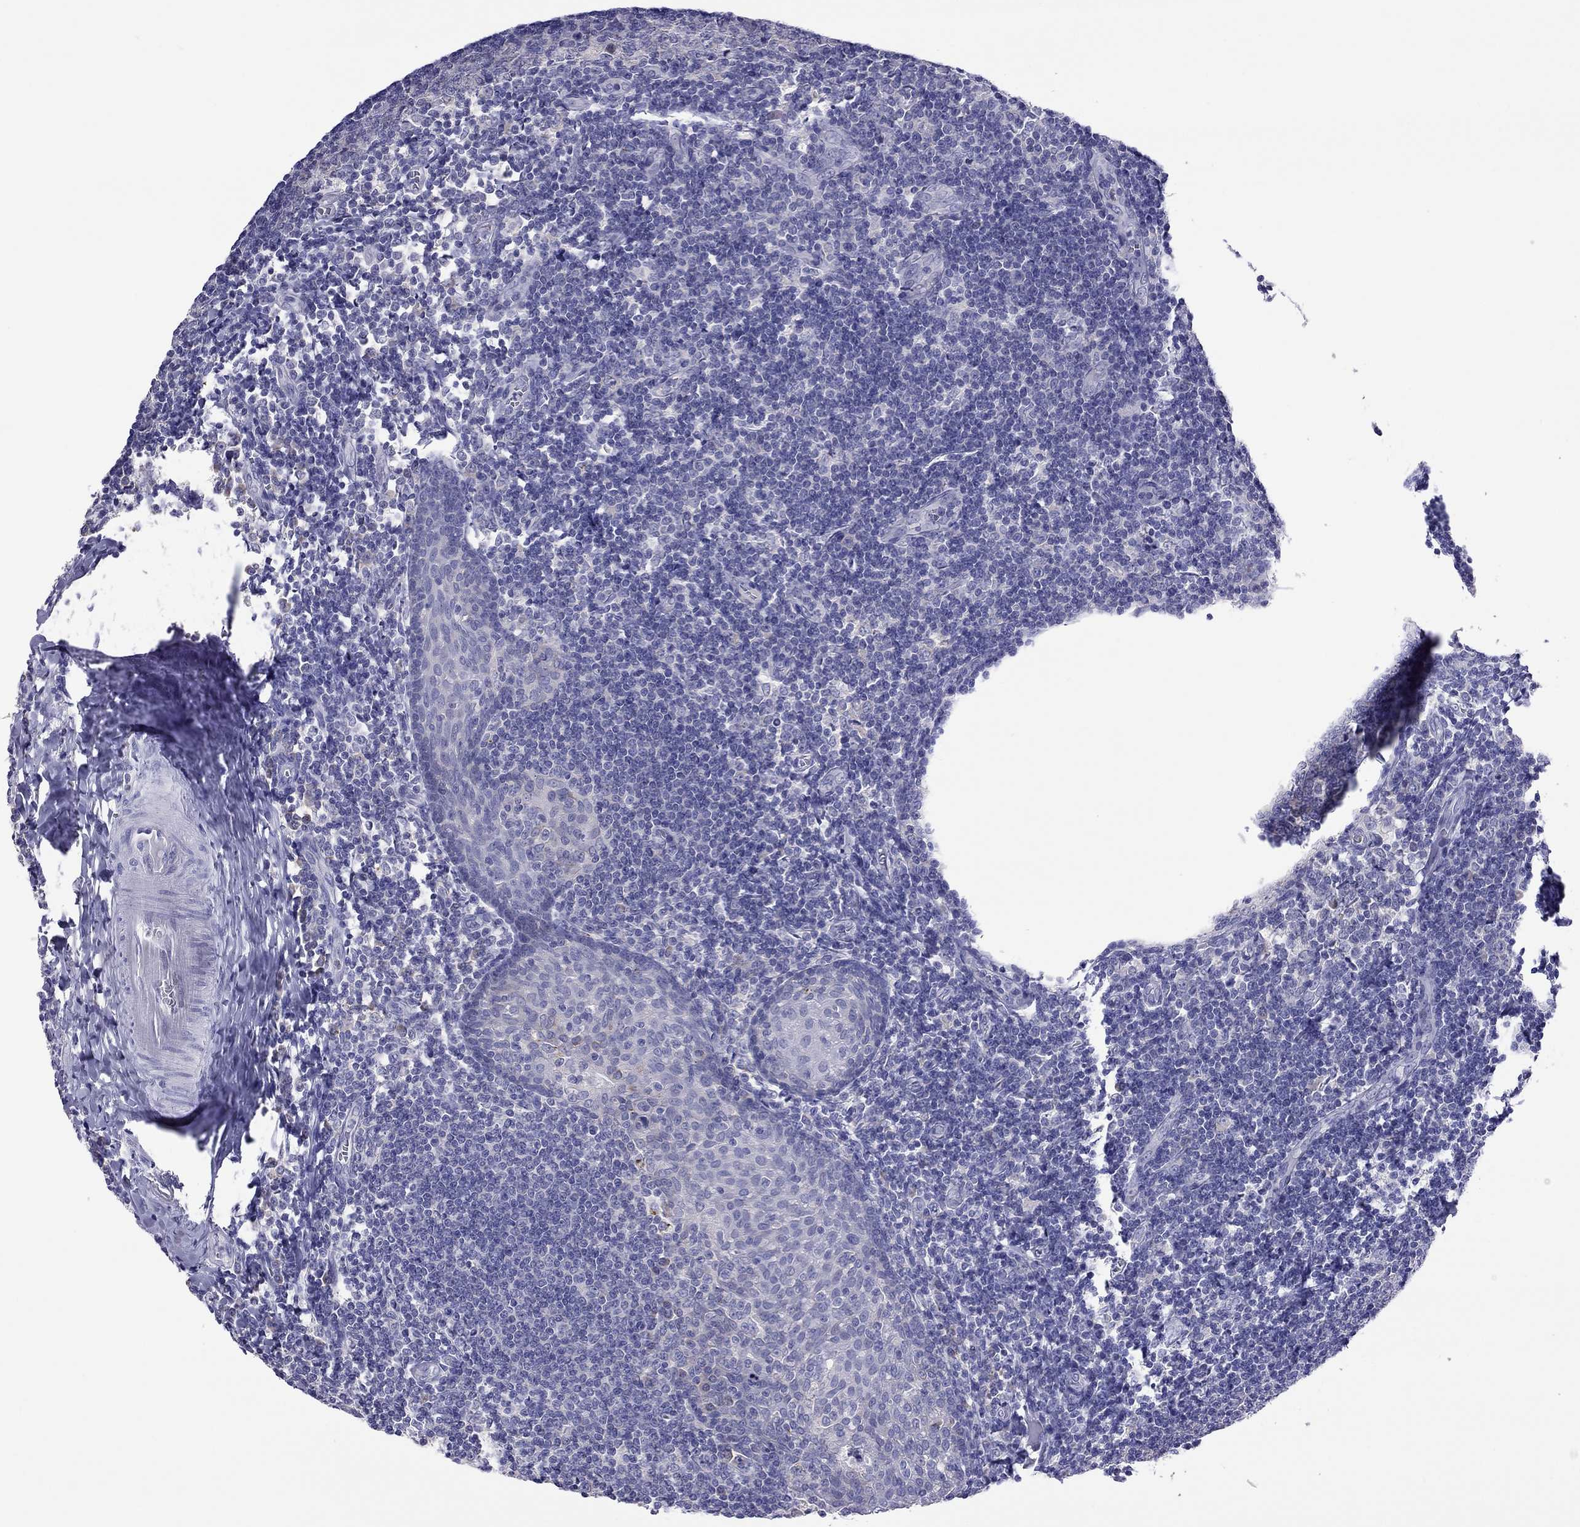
{"staining": {"intensity": "weak", "quantity": "<25%", "location": "cytoplasmic/membranous"}, "tissue": "tonsil", "cell_type": "Germinal center cells", "image_type": "normal", "snomed": [{"axis": "morphology", "description": "Normal tissue, NOS"}, {"axis": "morphology", "description": "Inflammation, NOS"}, {"axis": "topography", "description": "Tonsil"}], "caption": "Histopathology image shows no protein expression in germinal center cells of unremarkable tonsil. (DAB (3,3'-diaminobenzidine) IHC, high magnification).", "gene": "COL9A1", "patient": {"sex": "female", "age": 31}}